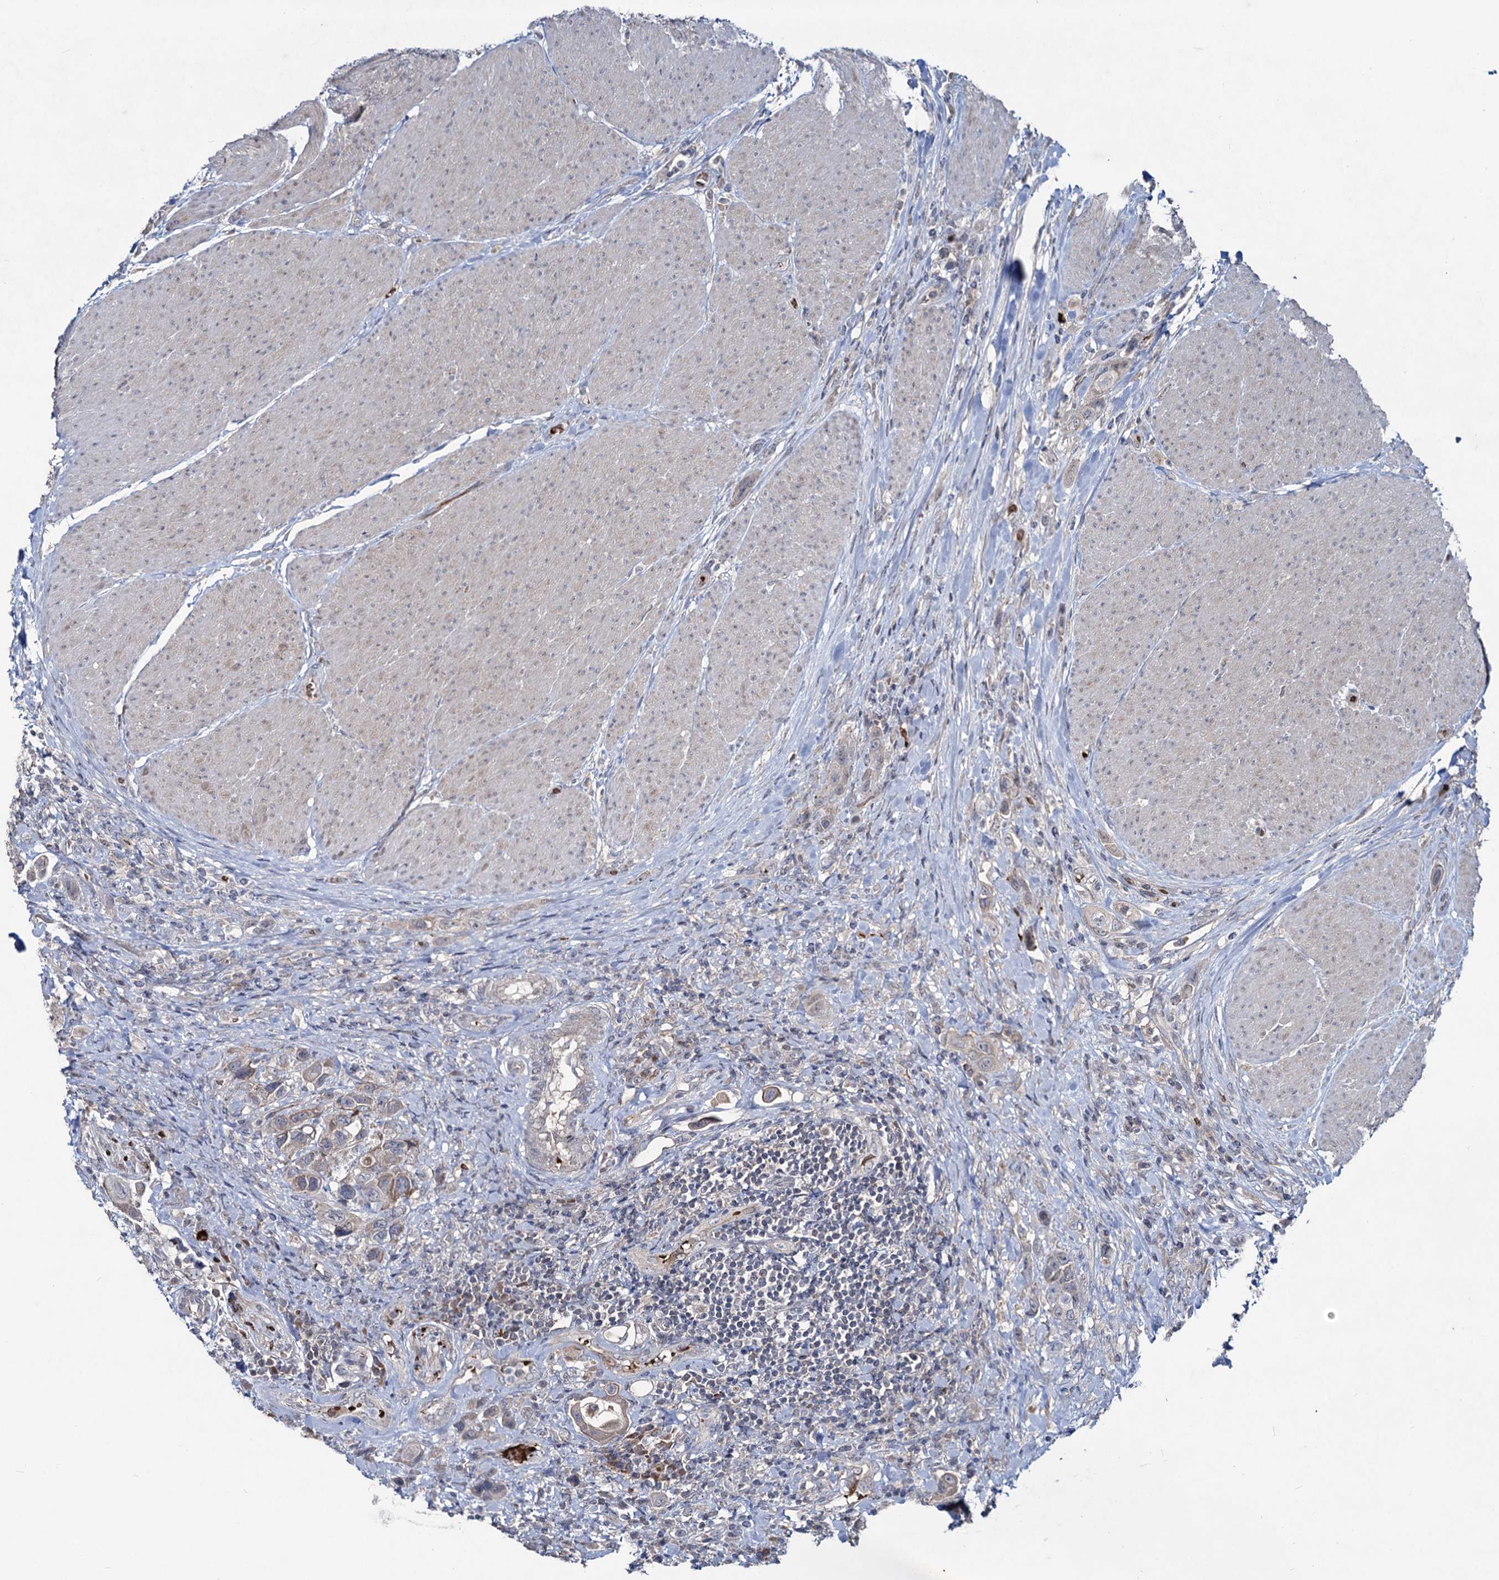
{"staining": {"intensity": "weak", "quantity": "25%-75%", "location": "cytoplasmic/membranous"}, "tissue": "urothelial cancer", "cell_type": "Tumor cells", "image_type": "cancer", "snomed": [{"axis": "morphology", "description": "Urothelial carcinoma, High grade"}, {"axis": "topography", "description": "Urinary bladder"}], "caption": "Urothelial cancer stained with IHC exhibits weak cytoplasmic/membranous expression in about 25%-75% of tumor cells.", "gene": "RNF6", "patient": {"sex": "male", "age": 50}}